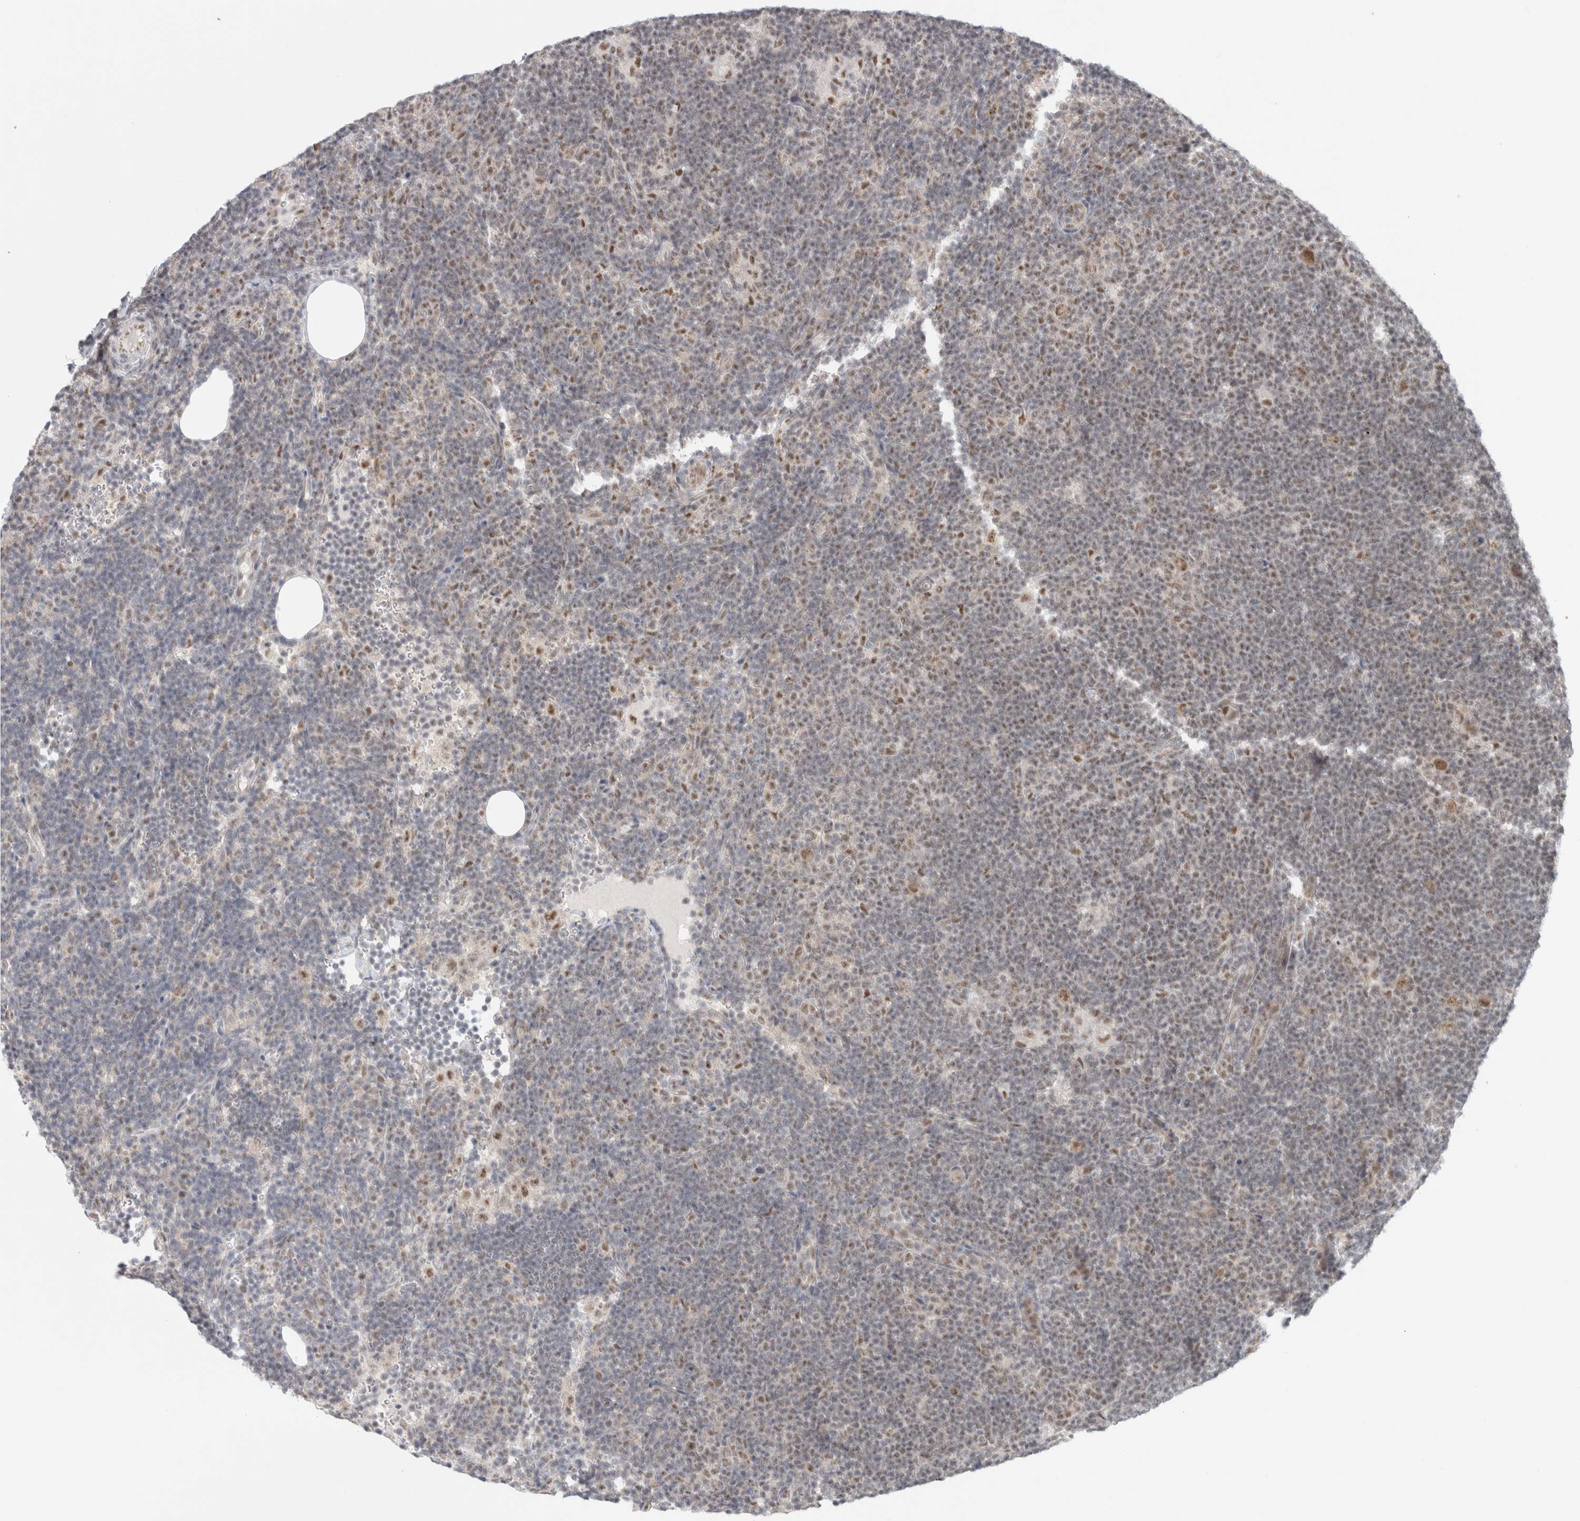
{"staining": {"intensity": "moderate", "quantity": ">75%", "location": "nuclear"}, "tissue": "lymphoma", "cell_type": "Tumor cells", "image_type": "cancer", "snomed": [{"axis": "morphology", "description": "Hodgkin's disease, NOS"}, {"axis": "topography", "description": "Lymph node"}], "caption": "IHC photomicrograph of Hodgkin's disease stained for a protein (brown), which exhibits medium levels of moderate nuclear positivity in approximately >75% of tumor cells.", "gene": "TRMT12", "patient": {"sex": "female", "age": 57}}